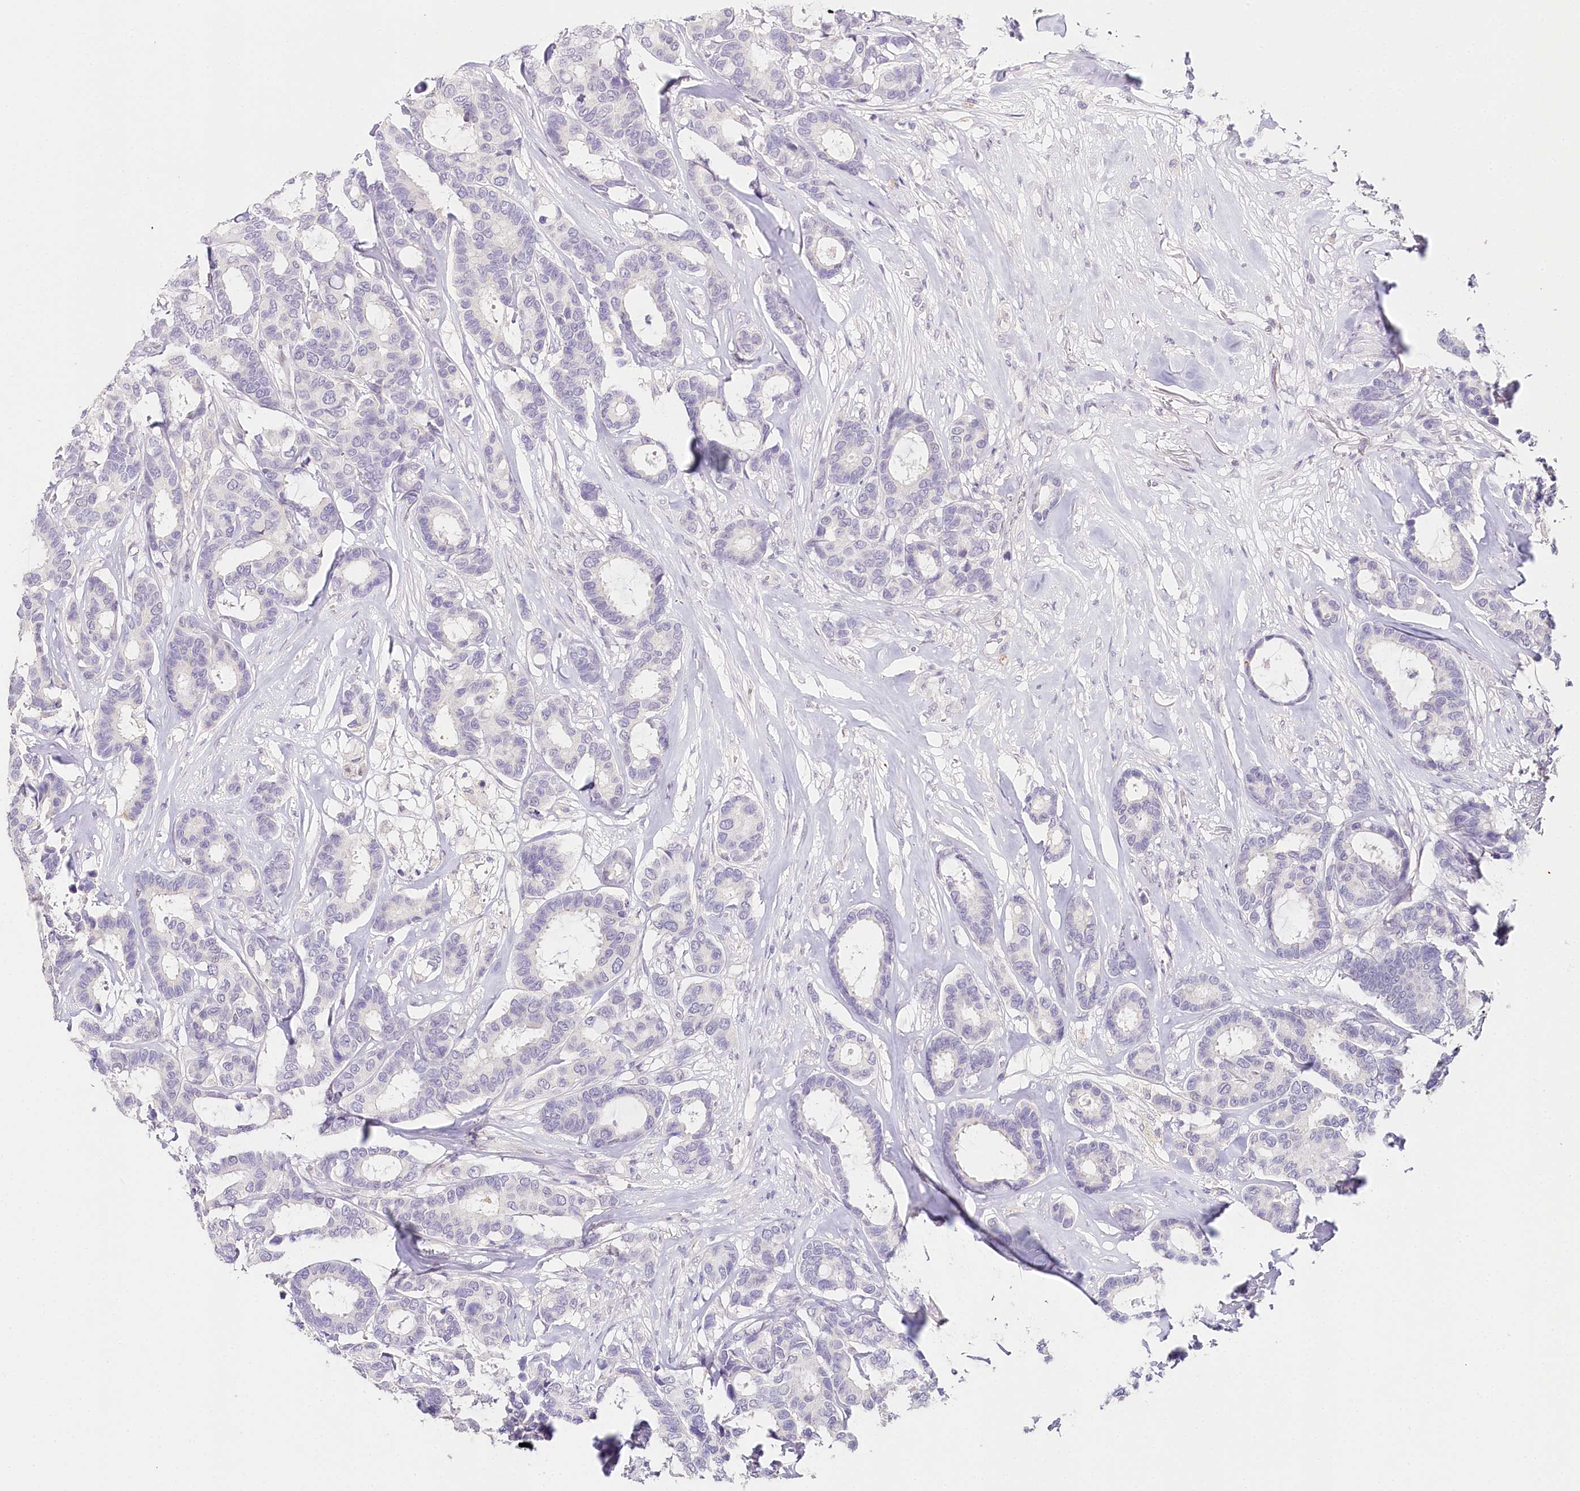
{"staining": {"intensity": "negative", "quantity": "none", "location": "none"}, "tissue": "breast cancer", "cell_type": "Tumor cells", "image_type": "cancer", "snomed": [{"axis": "morphology", "description": "Duct carcinoma"}, {"axis": "topography", "description": "Breast"}], "caption": "DAB (3,3'-diaminobenzidine) immunohistochemical staining of breast infiltrating ductal carcinoma demonstrates no significant positivity in tumor cells.", "gene": "TP53", "patient": {"sex": "female", "age": 87}}